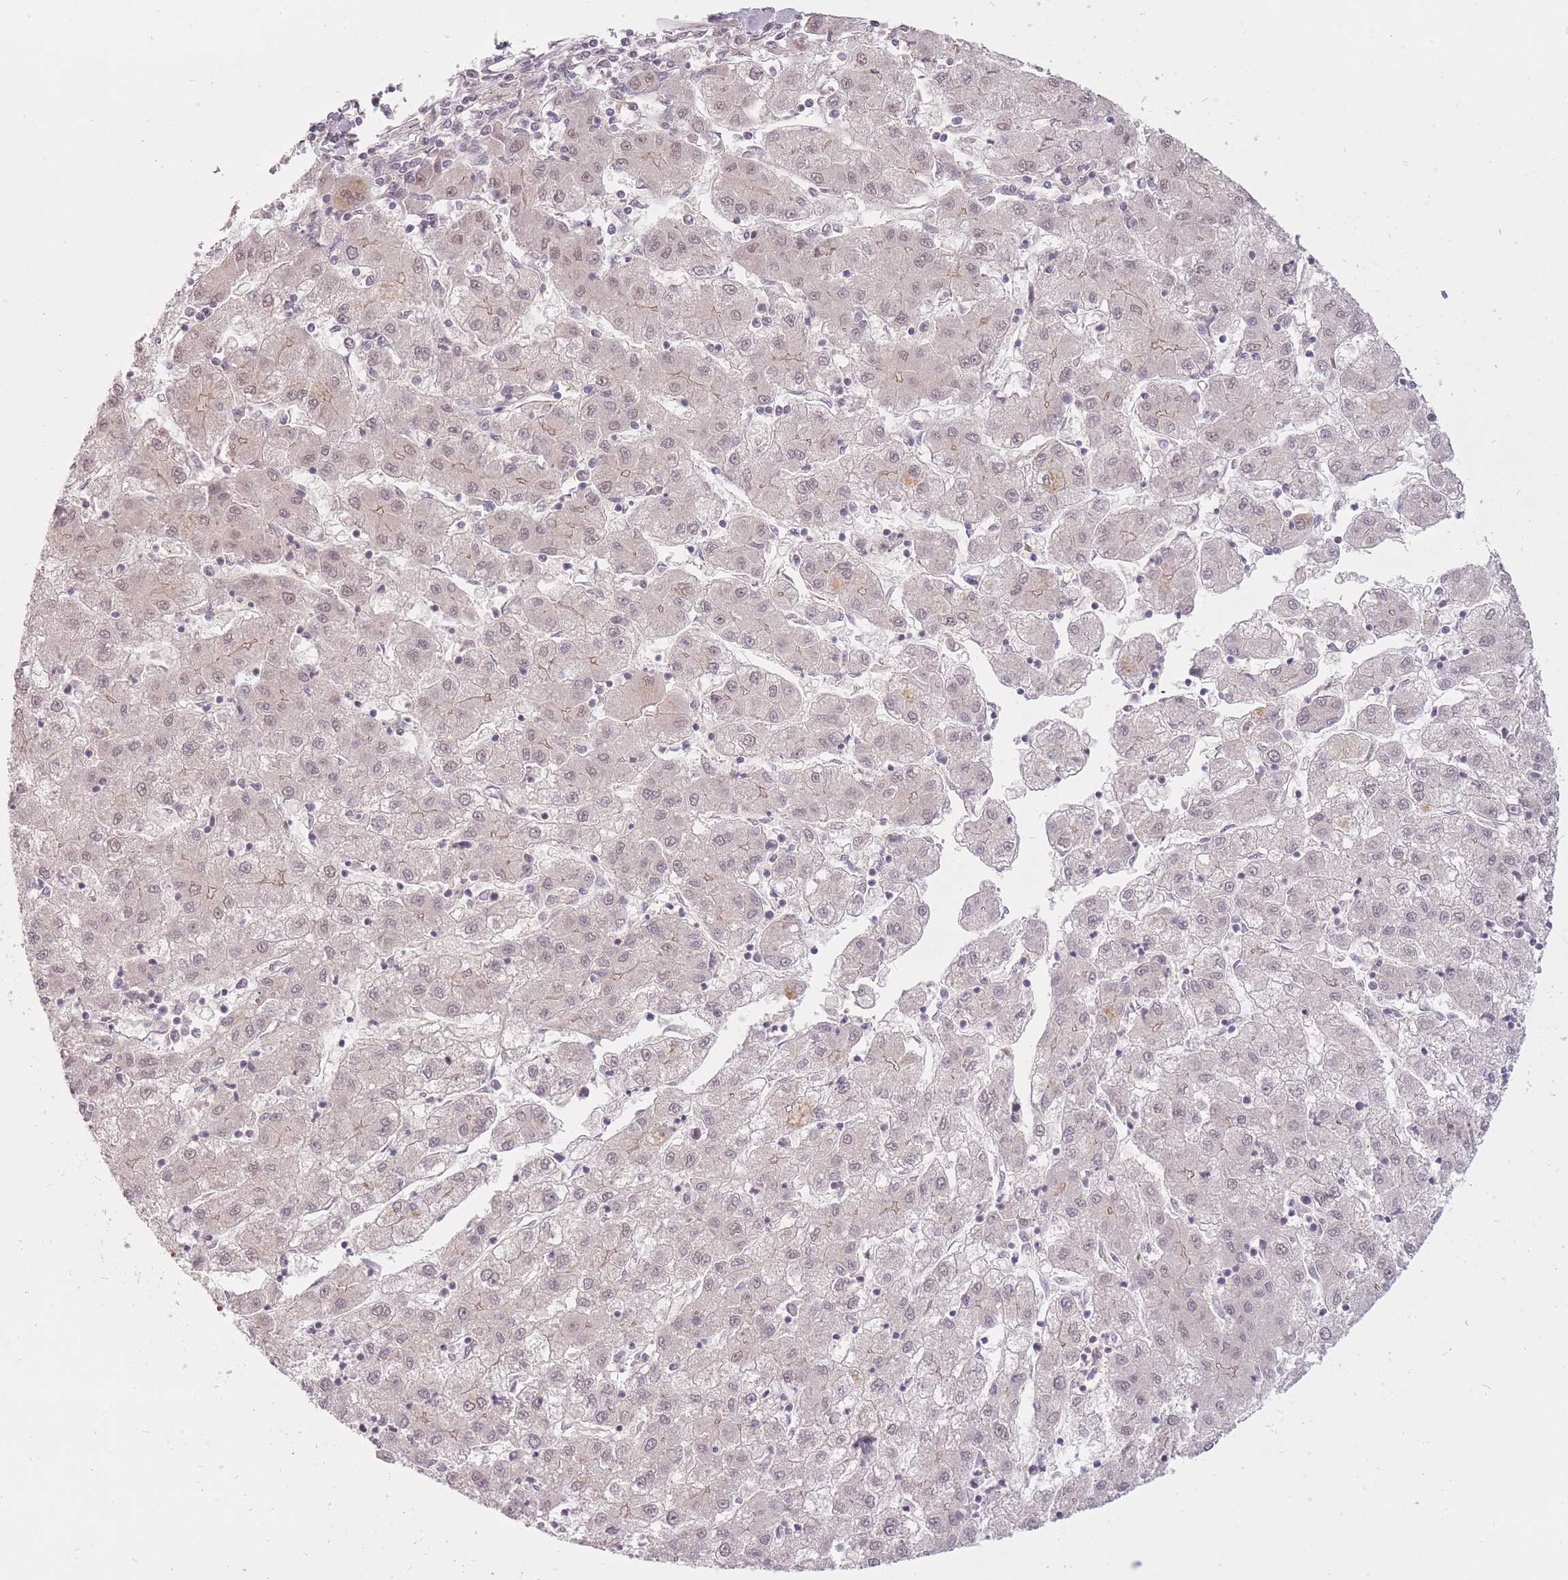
{"staining": {"intensity": "negative", "quantity": "none", "location": "none"}, "tissue": "liver cancer", "cell_type": "Tumor cells", "image_type": "cancer", "snomed": [{"axis": "morphology", "description": "Carcinoma, Hepatocellular, NOS"}, {"axis": "topography", "description": "Liver"}], "caption": "High magnification brightfield microscopy of hepatocellular carcinoma (liver) stained with DAB (brown) and counterstained with hematoxylin (blue): tumor cells show no significant positivity. (Immunohistochemistry, brightfield microscopy, high magnification).", "gene": "LIN7C", "patient": {"sex": "male", "age": 72}}